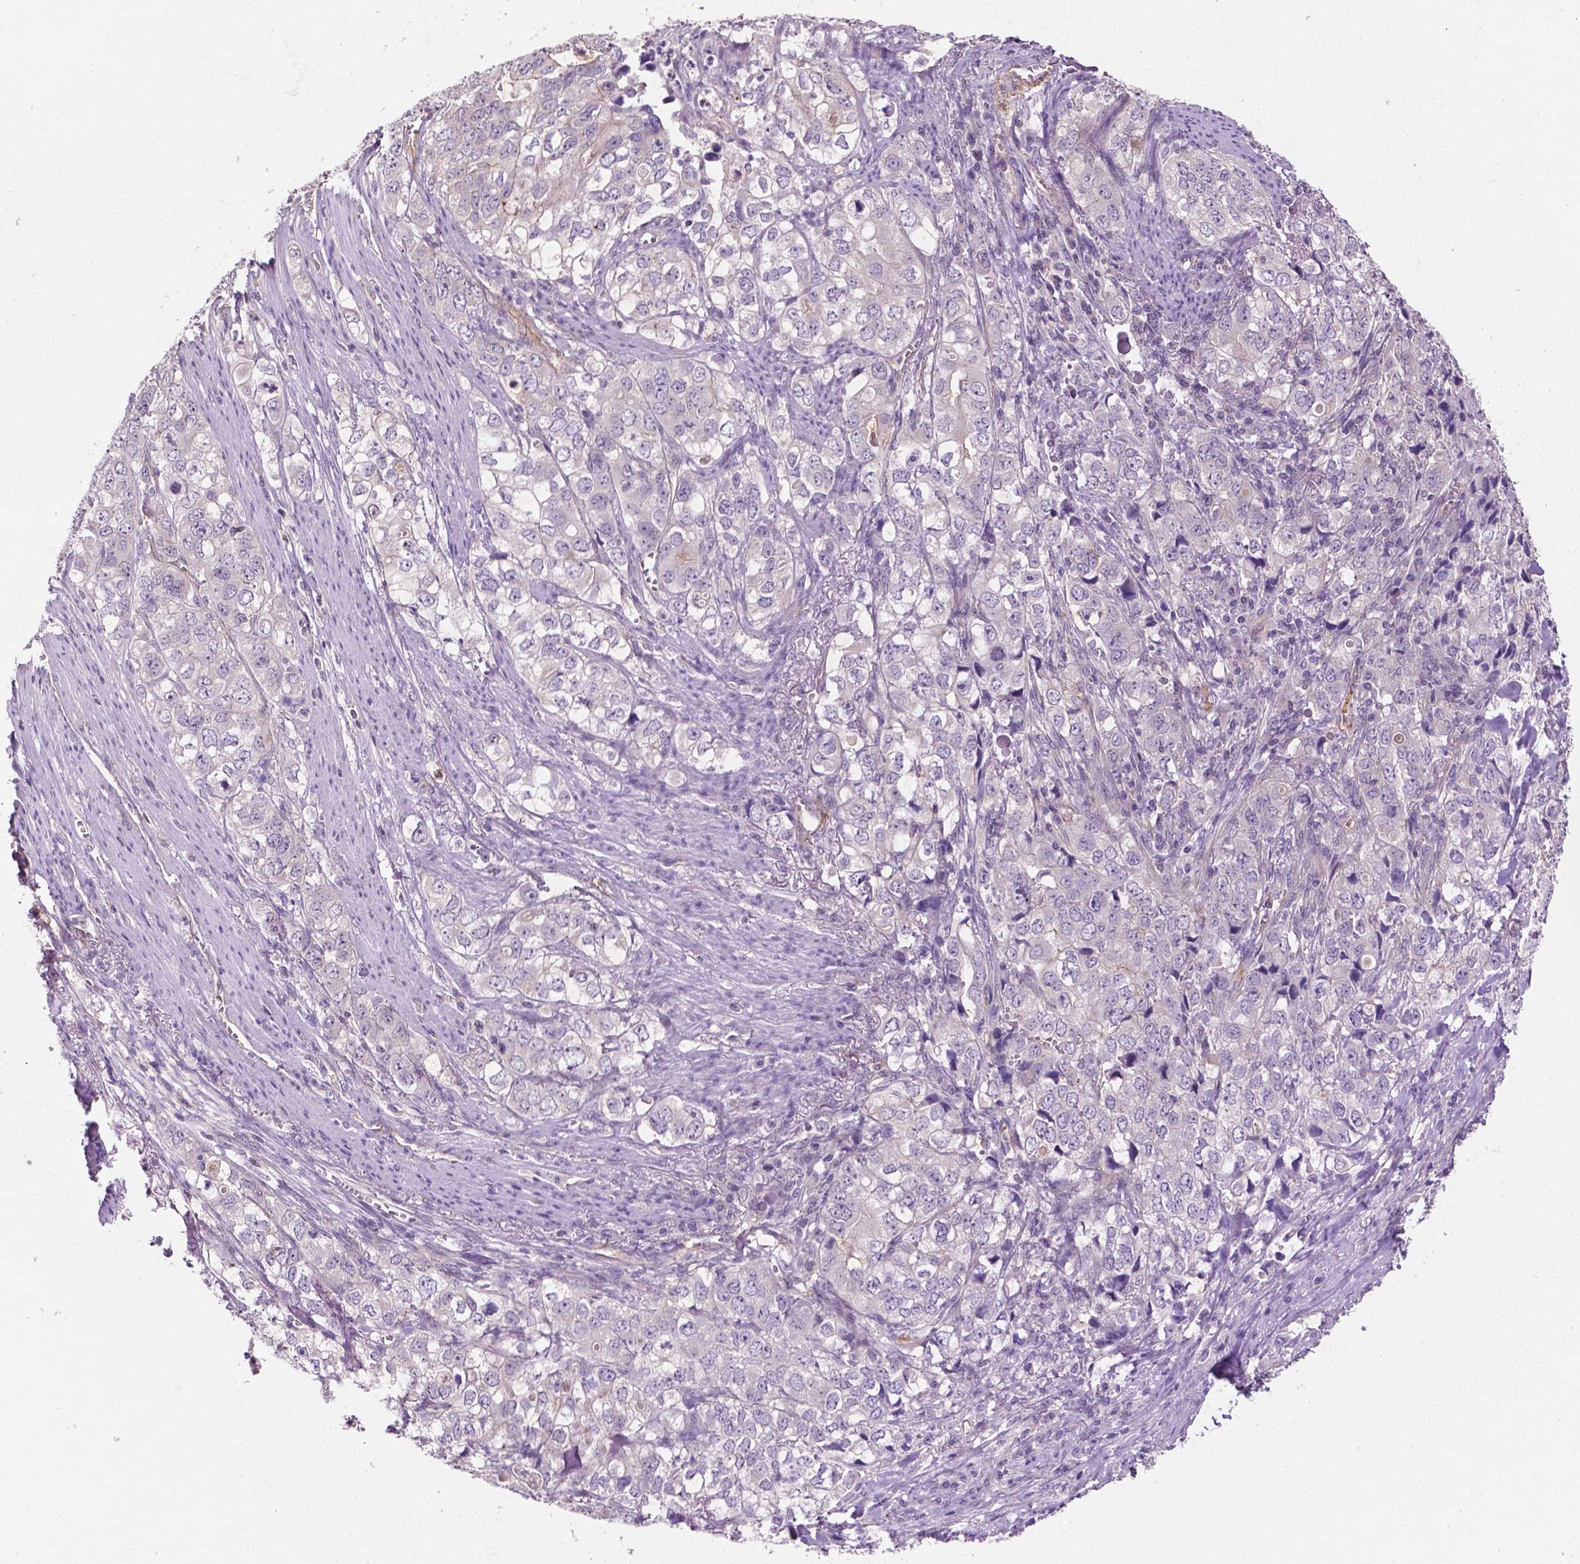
{"staining": {"intensity": "negative", "quantity": "none", "location": "none"}, "tissue": "stomach cancer", "cell_type": "Tumor cells", "image_type": "cancer", "snomed": [{"axis": "morphology", "description": "Adenocarcinoma, NOS"}, {"axis": "topography", "description": "Stomach, lower"}], "caption": "Micrograph shows no protein staining in tumor cells of adenocarcinoma (stomach) tissue. The staining was performed using DAB to visualize the protein expression in brown, while the nuclei were stained in blue with hematoxylin (Magnification: 20x).", "gene": "ARL5C", "patient": {"sex": "female", "age": 72}}